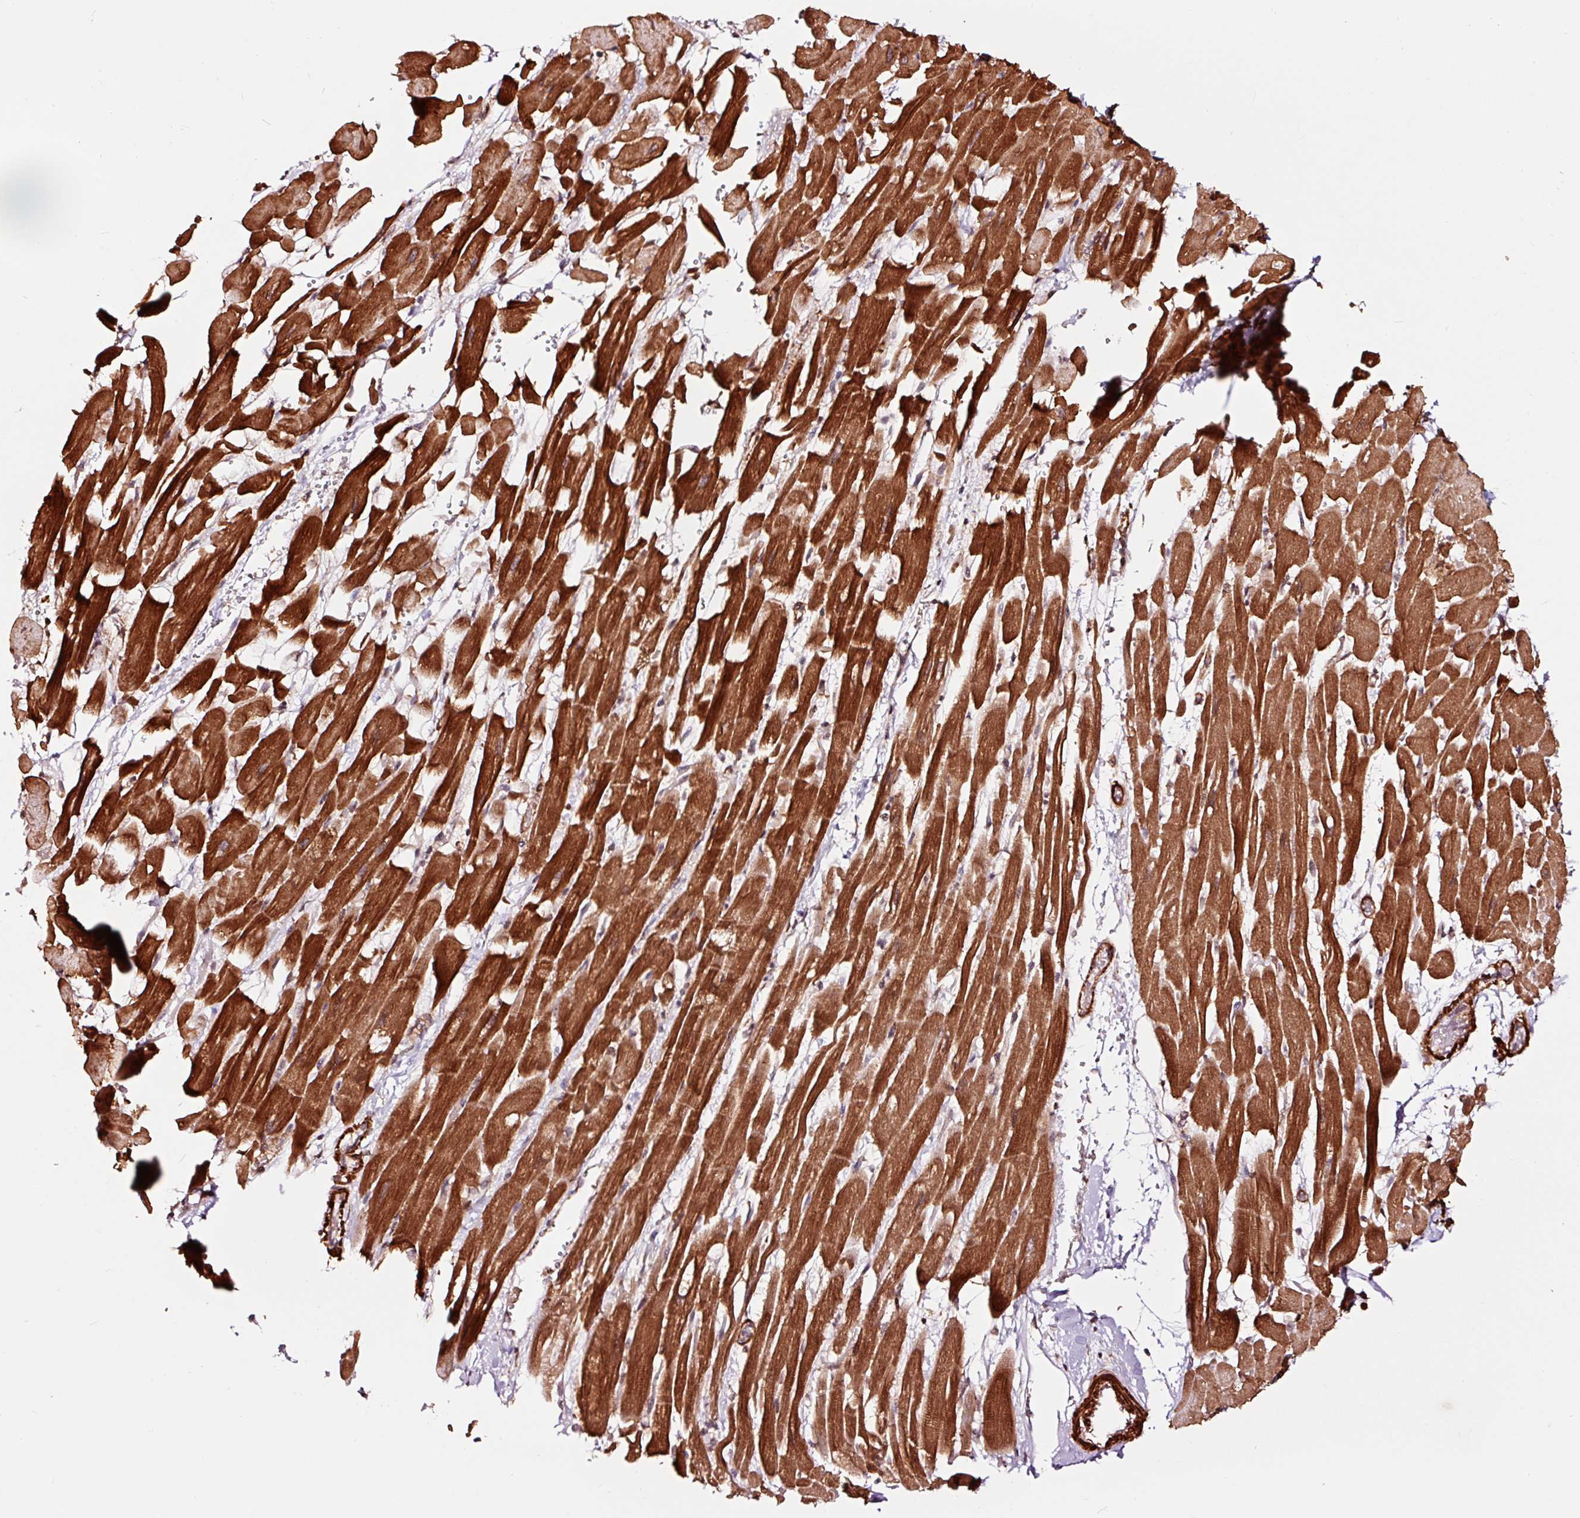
{"staining": {"intensity": "strong", "quantity": ">75%", "location": "cytoplasmic/membranous"}, "tissue": "heart muscle", "cell_type": "Cardiomyocytes", "image_type": "normal", "snomed": [{"axis": "morphology", "description": "Normal tissue, NOS"}, {"axis": "topography", "description": "Heart"}], "caption": "Cardiomyocytes demonstrate high levels of strong cytoplasmic/membranous positivity in about >75% of cells in benign heart muscle. Nuclei are stained in blue.", "gene": "TPM1", "patient": {"sex": "male", "age": 37}}